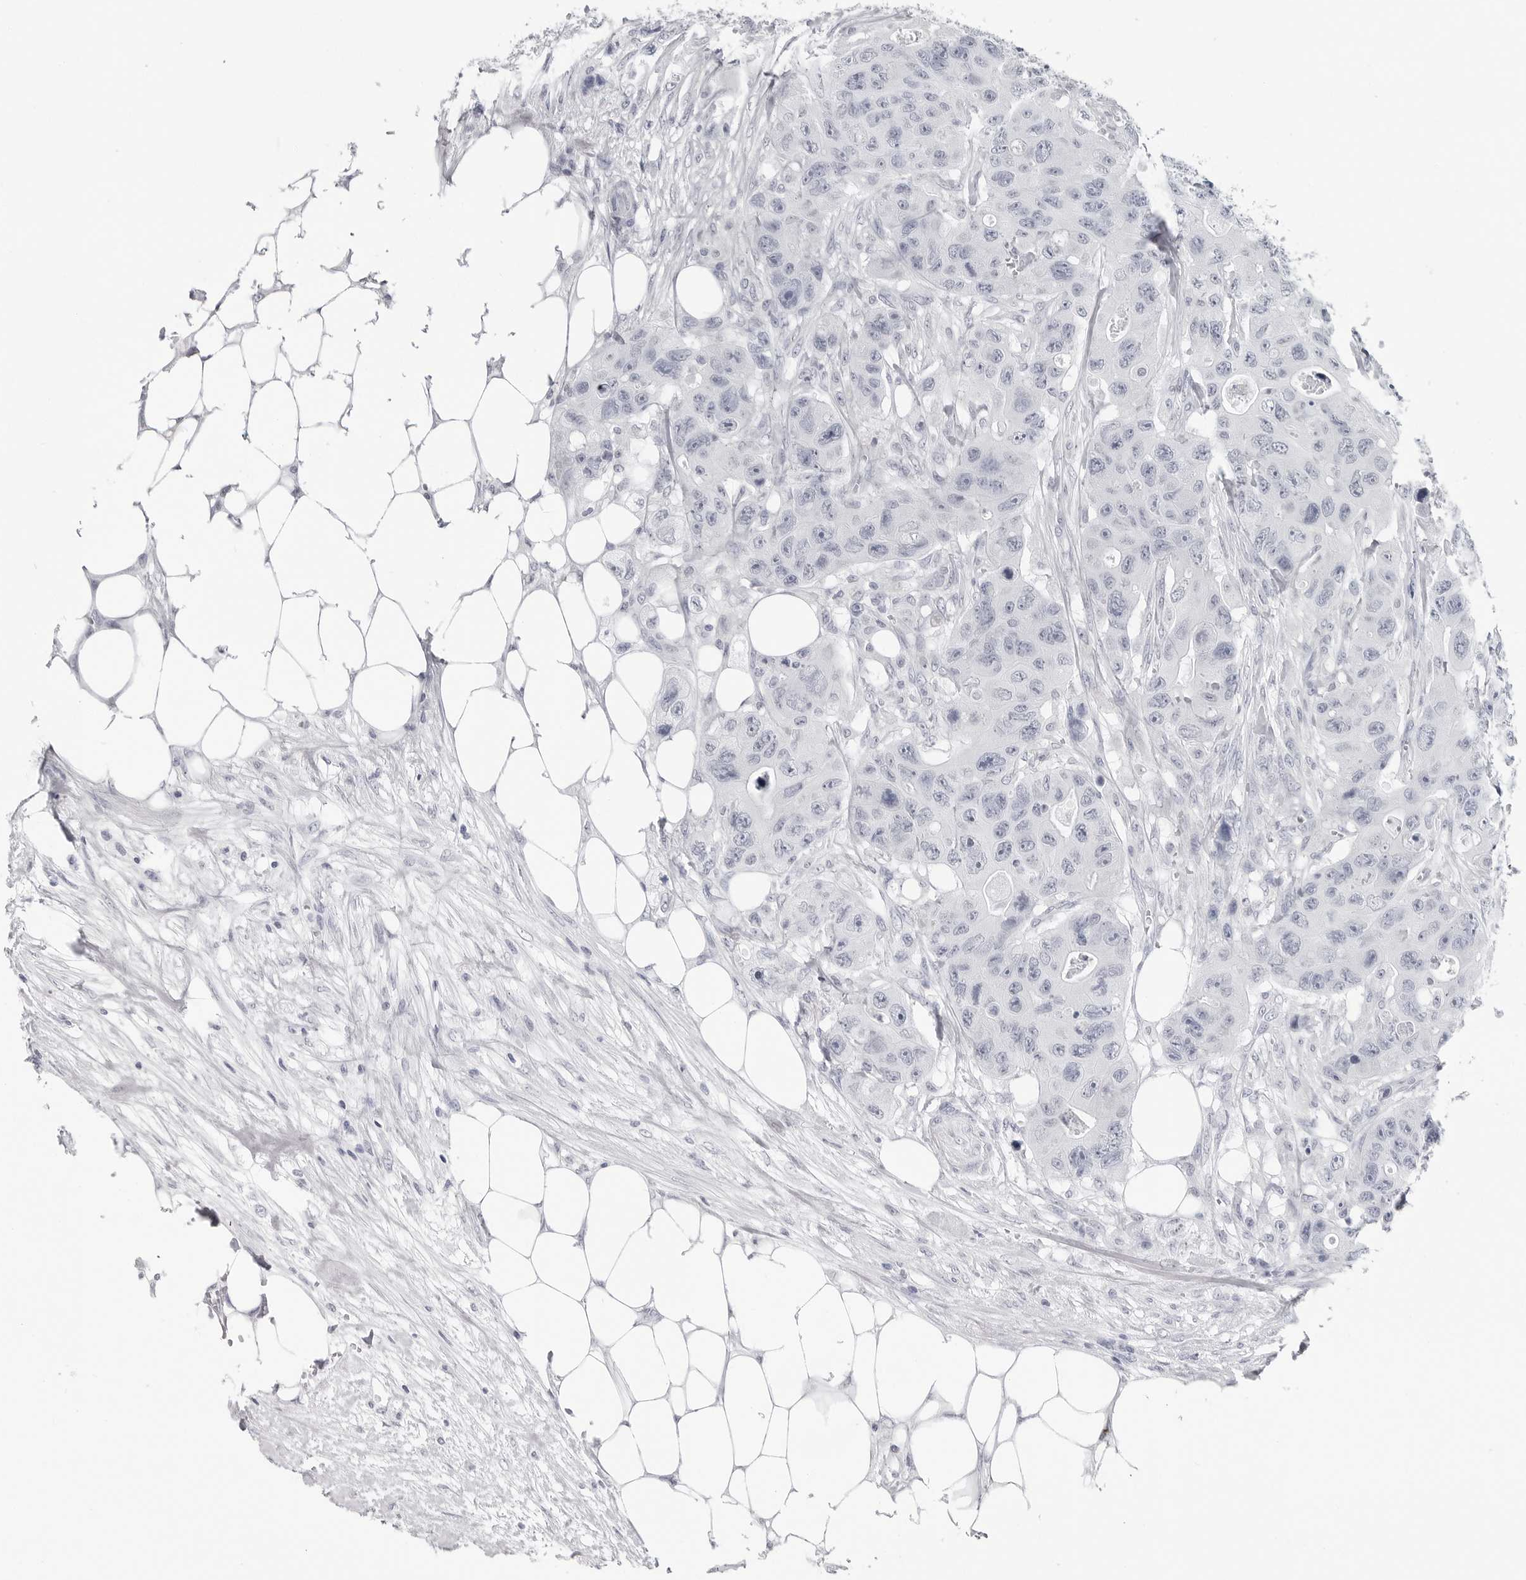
{"staining": {"intensity": "negative", "quantity": "none", "location": "none"}, "tissue": "colorectal cancer", "cell_type": "Tumor cells", "image_type": "cancer", "snomed": [{"axis": "morphology", "description": "Adenocarcinoma, NOS"}, {"axis": "topography", "description": "Colon"}], "caption": "A high-resolution photomicrograph shows immunohistochemistry staining of adenocarcinoma (colorectal), which exhibits no significant expression in tumor cells. (DAB immunohistochemistry (IHC) visualized using brightfield microscopy, high magnification).", "gene": "PGA3", "patient": {"sex": "female", "age": 46}}